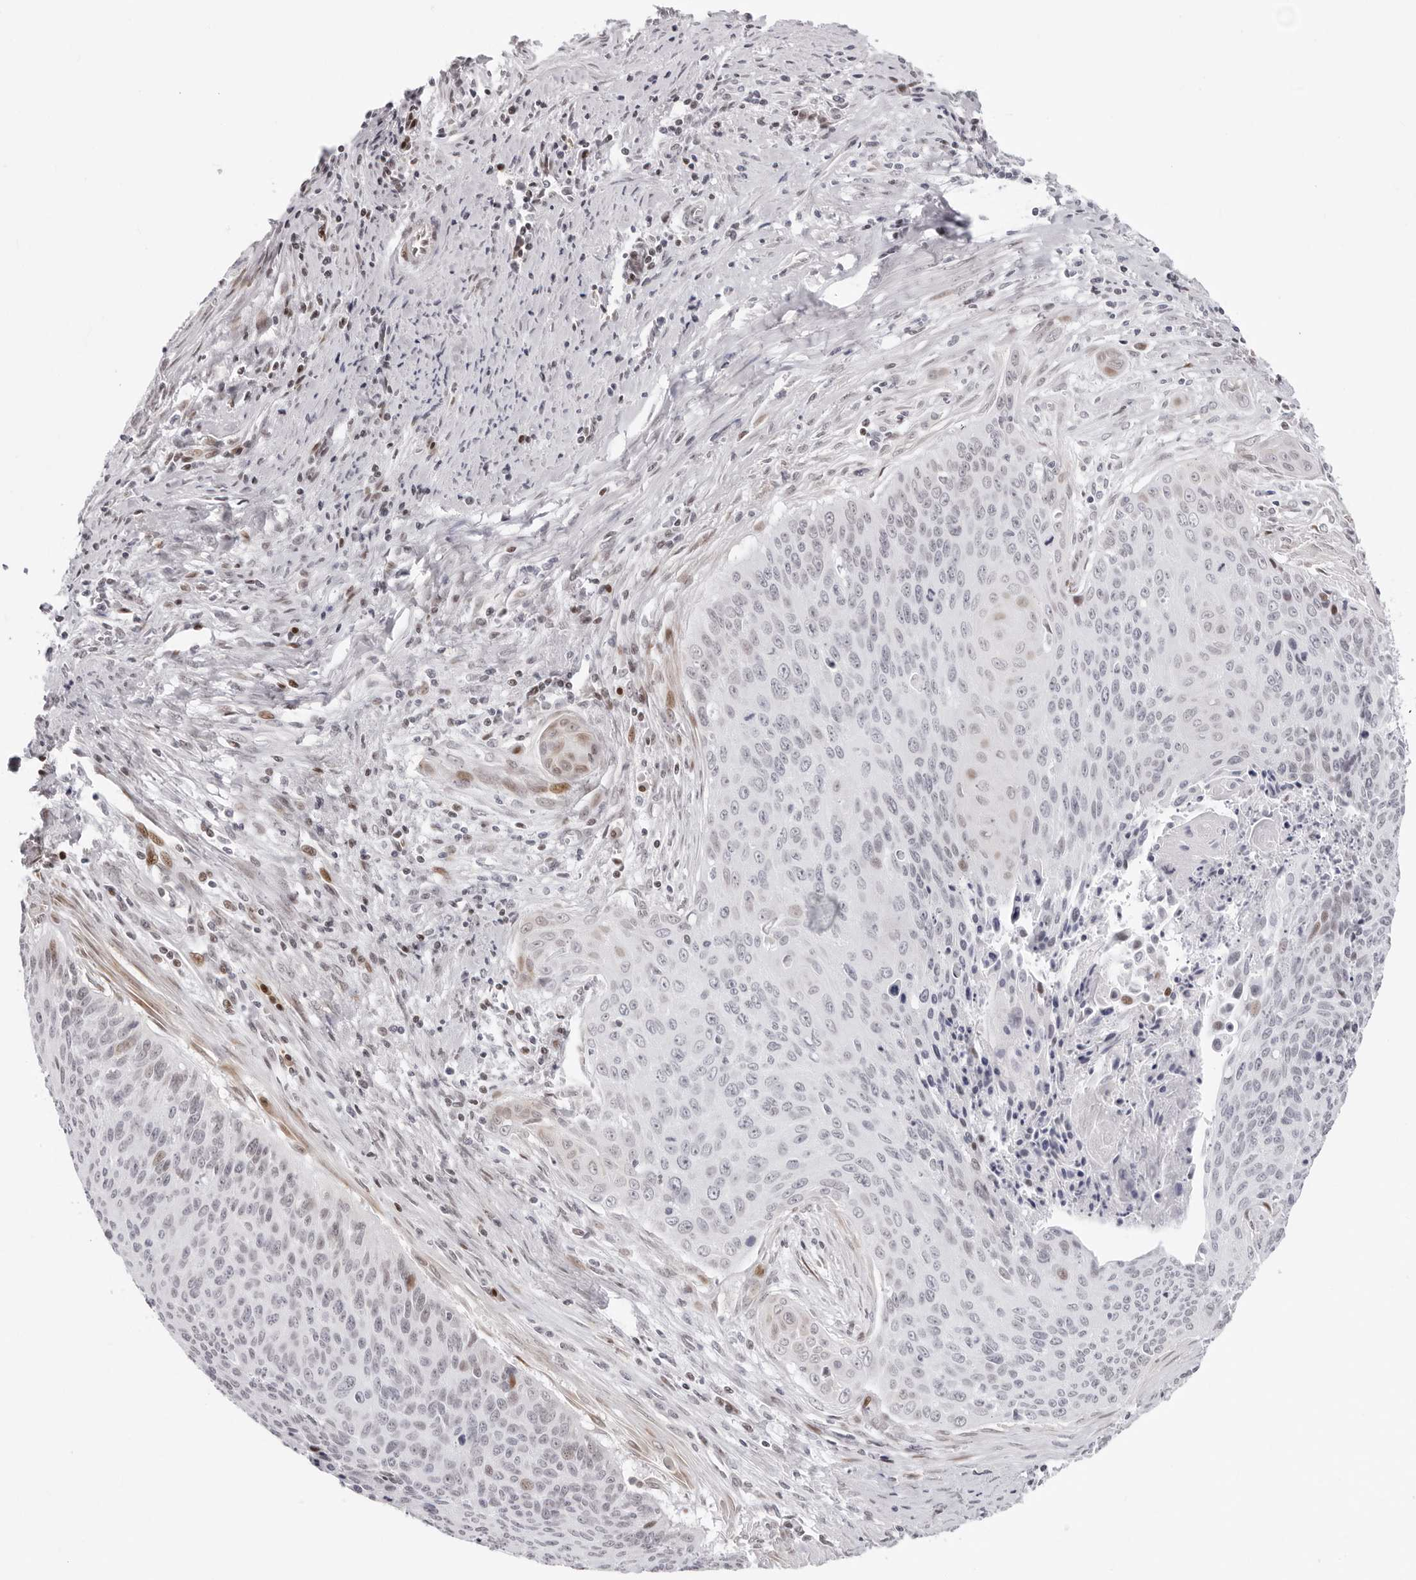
{"staining": {"intensity": "moderate", "quantity": "<25%", "location": "nuclear"}, "tissue": "cervical cancer", "cell_type": "Tumor cells", "image_type": "cancer", "snomed": [{"axis": "morphology", "description": "Squamous cell carcinoma, NOS"}, {"axis": "topography", "description": "Cervix"}], "caption": "Protein staining of cervical cancer (squamous cell carcinoma) tissue shows moderate nuclear staining in approximately <25% of tumor cells.", "gene": "NTPCR", "patient": {"sex": "female", "age": 55}}